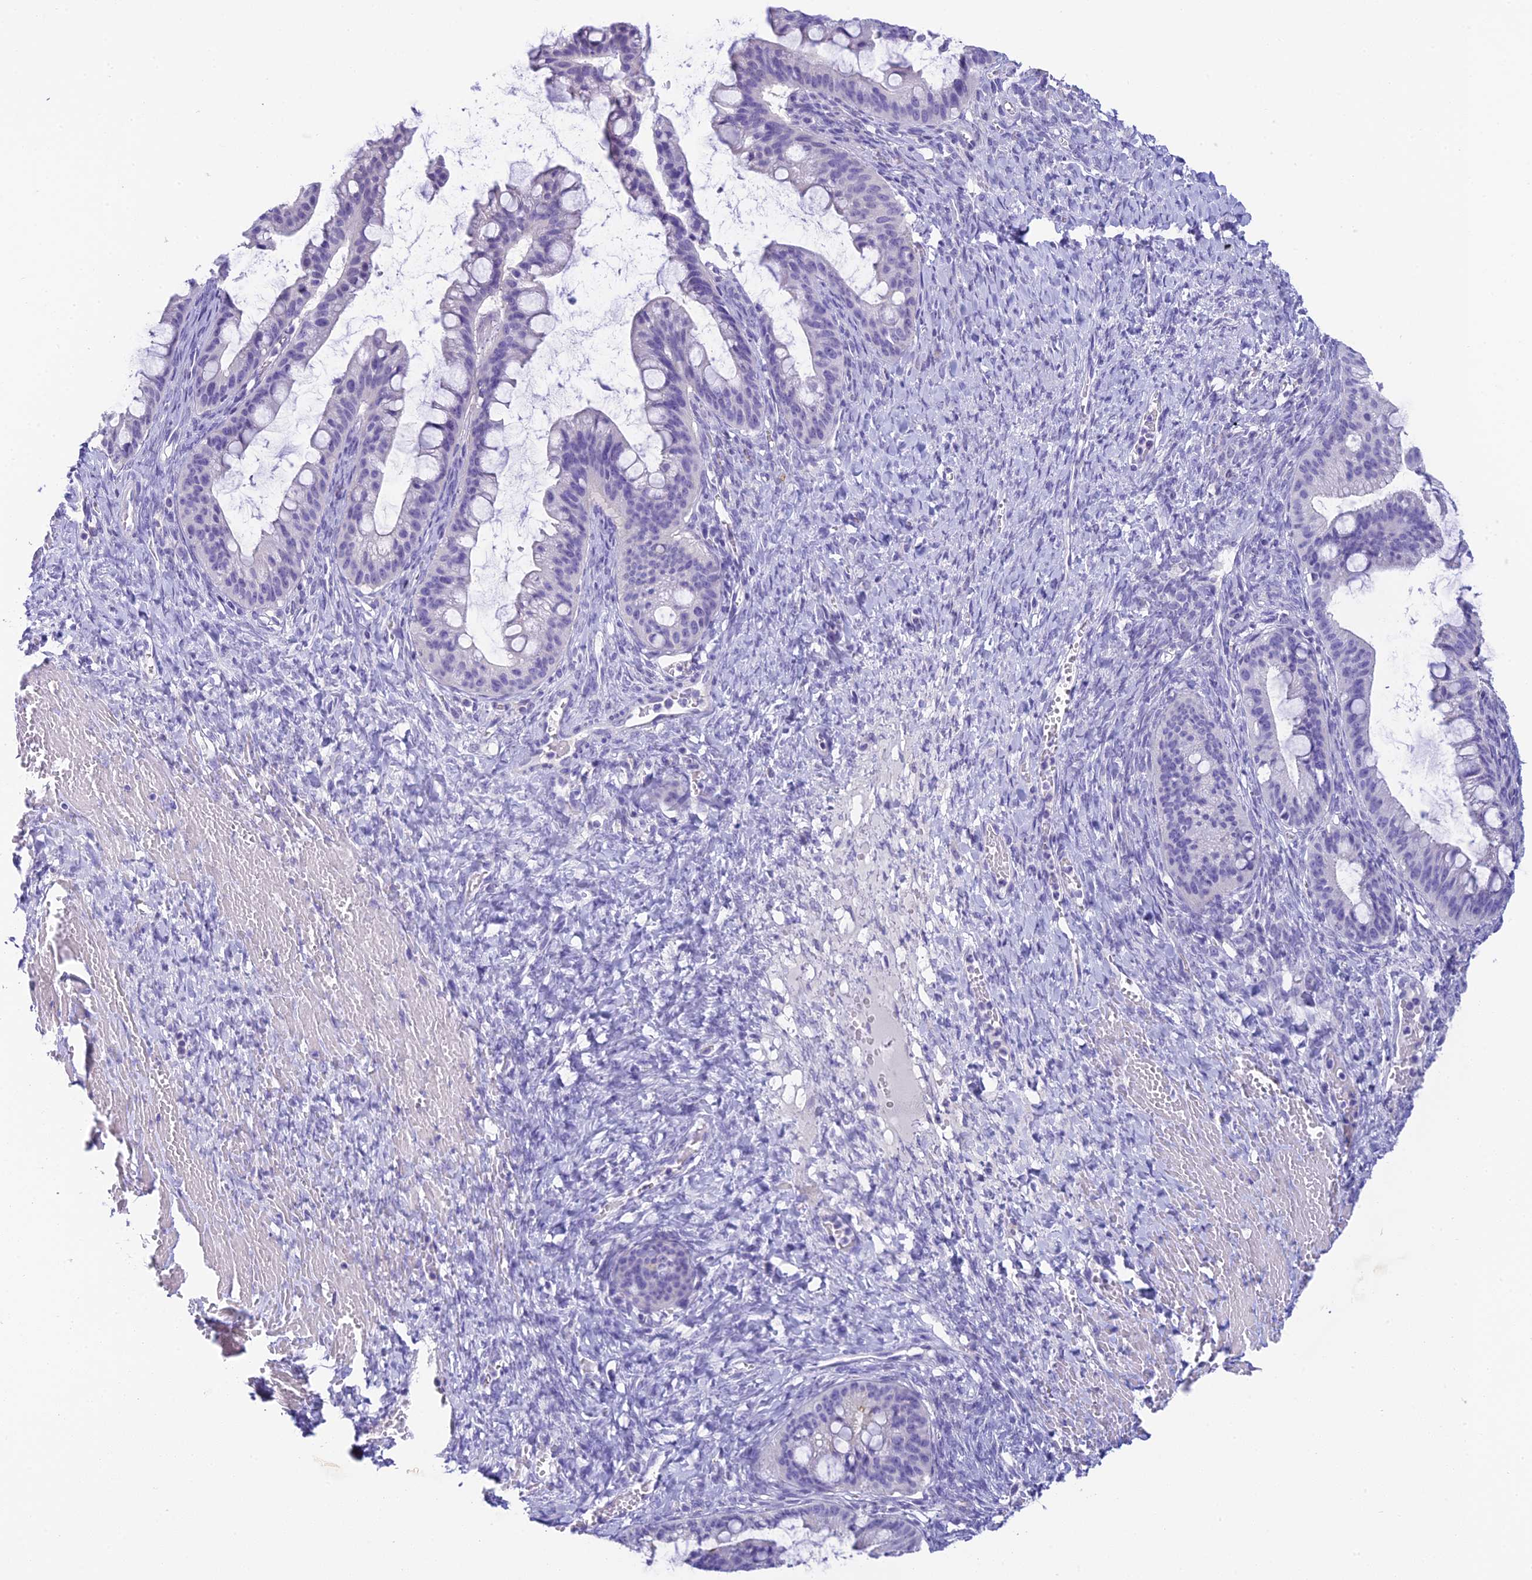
{"staining": {"intensity": "negative", "quantity": "none", "location": "none"}, "tissue": "ovarian cancer", "cell_type": "Tumor cells", "image_type": "cancer", "snomed": [{"axis": "morphology", "description": "Cystadenocarcinoma, mucinous, NOS"}, {"axis": "topography", "description": "Ovary"}], "caption": "A high-resolution image shows IHC staining of ovarian cancer, which shows no significant staining in tumor cells. (DAB immunohistochemistry (IHC) visualized using brightfield microscopy, high magnification).", "gene": "C12orf29", "patient": {"sex": "female", "age": 73}}